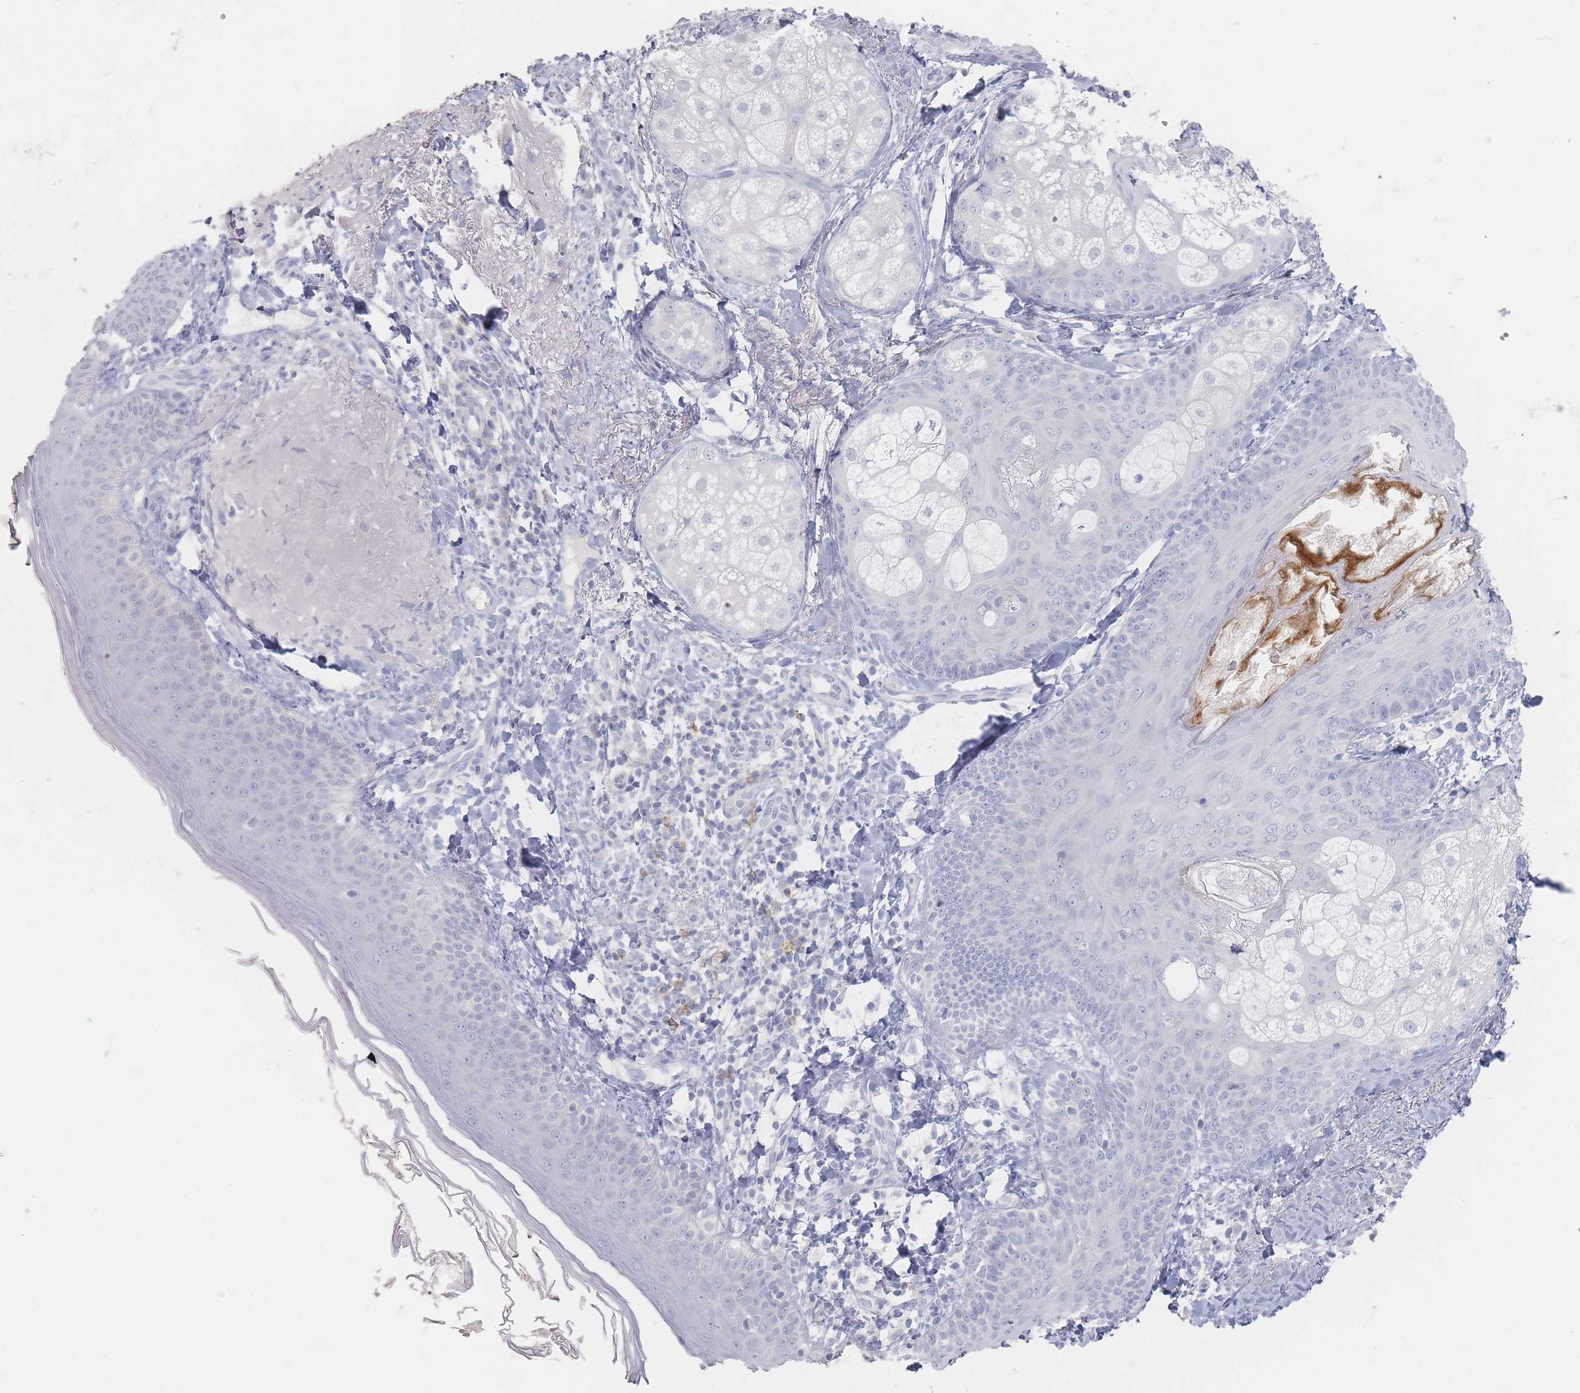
{"staining": {"intensity": "negative", "quantity": "none", "location": "none"}, "tissue": "skin", "cell_type": "Fibroblasts", "image_type": "normal", "snomed": [{"axis": "morphology", "description": "Normal tissue, NOS"}, {"axis": "topography", "description": "Skin"}], "caption": "An image of human skin is negative for staining in fibroblasts. The staining is performed using DAB (3,3'-diaminobenzidine) brown chromogen with nuclei counter-stained in using hematoxylin.", "gene": "CD37", "patient": {"sex": "male", "age": 57}}